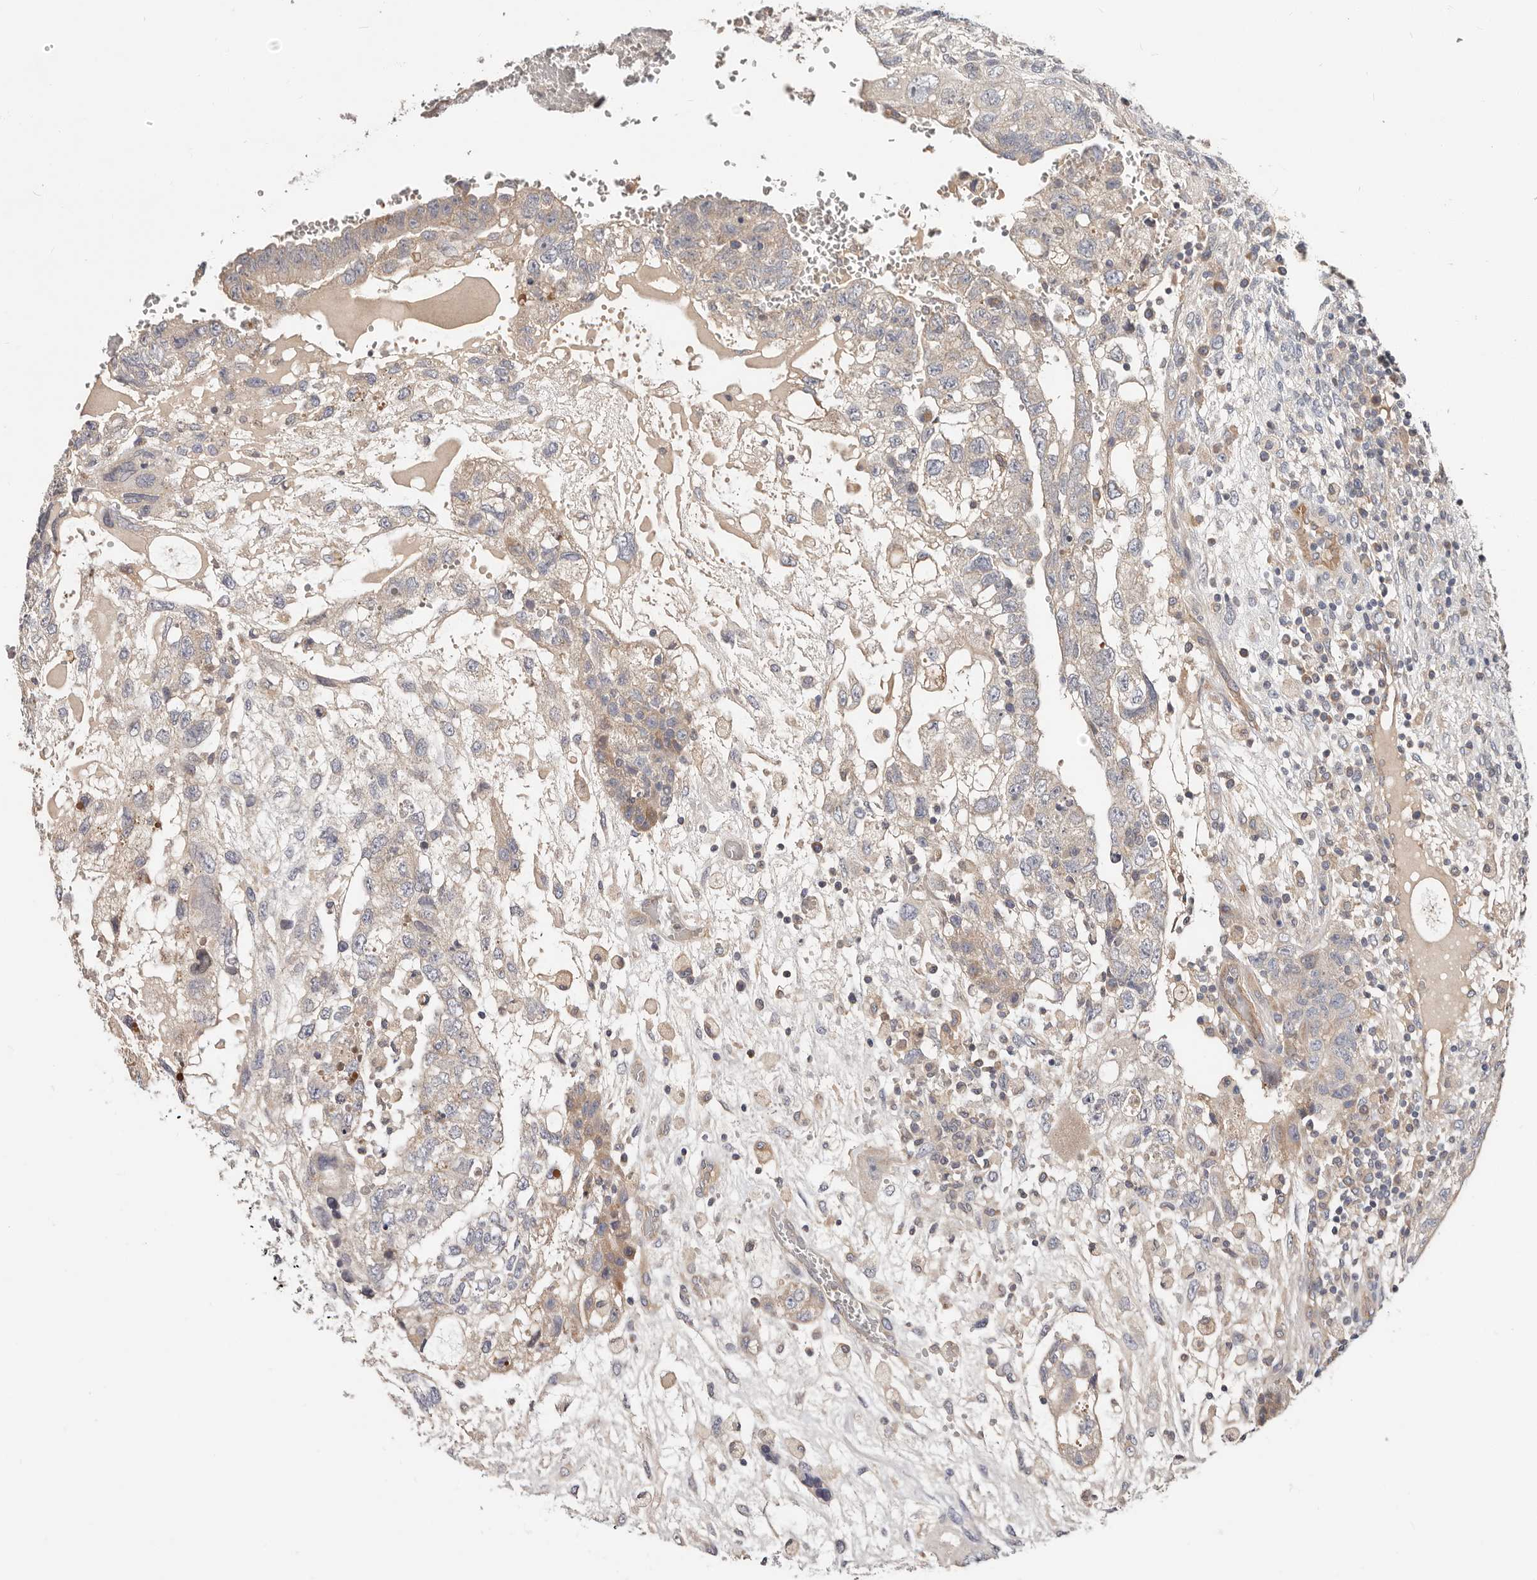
{"staining": {"intensity": "weak", "quantity": "<25%", "location": "cytoplasmic/membranous"}, "tissue": "testis cancer", "cell_type": "Tumor cells", "image_type": "cancer", "snomed": [{"axis": "morphology", "description": "Carcinoma, Embryonal, NOS"}, {"axis": "topography", "description": "Testis"}], "caption": "There is no significant staining in tumor cells of testis cancer.", "gene": "MACF1", "patient": {"sex": "male", "age": 36}}